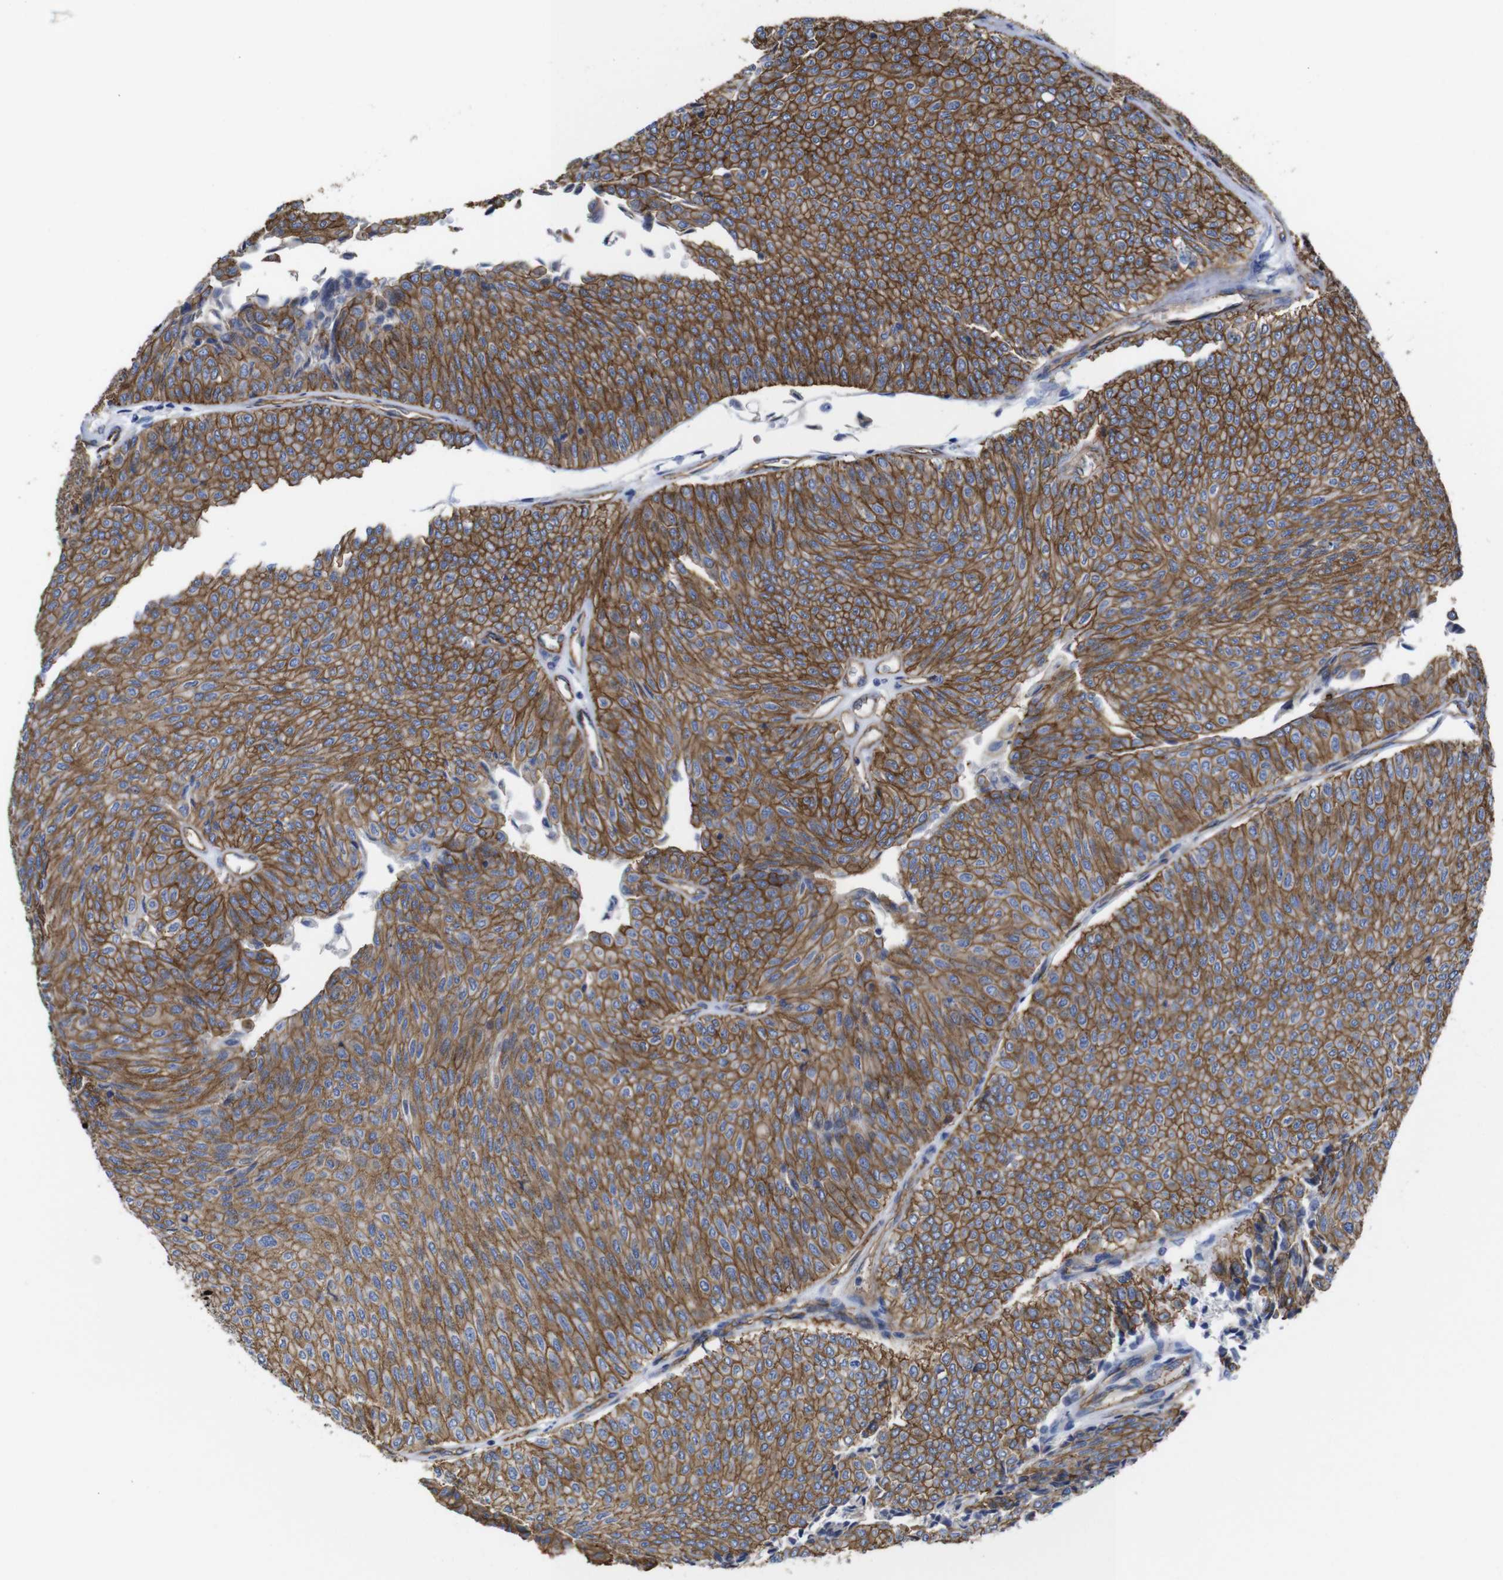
{"staining": {"intensity": "strong", "quantity": ">75%", "location": "cytoplasmic/membranous"}, "tissue": "urothelial cancer", "cell_type": "Tumor cells", "image_type": "cancer", "snomed": [{"axis": "morphology", "description": "Urothelial carcinoma, Low grade"}, {"axis": "topography", "description": "Urinary bladder"}], "caption": "Human urothelial cancer stained for a protein (brown) shows strong cytoplasmic/membranous positive staining in about >75% of tumor cells.", "gene": "SPTBN1", "patient": {"sex": "male", "age": 78}}